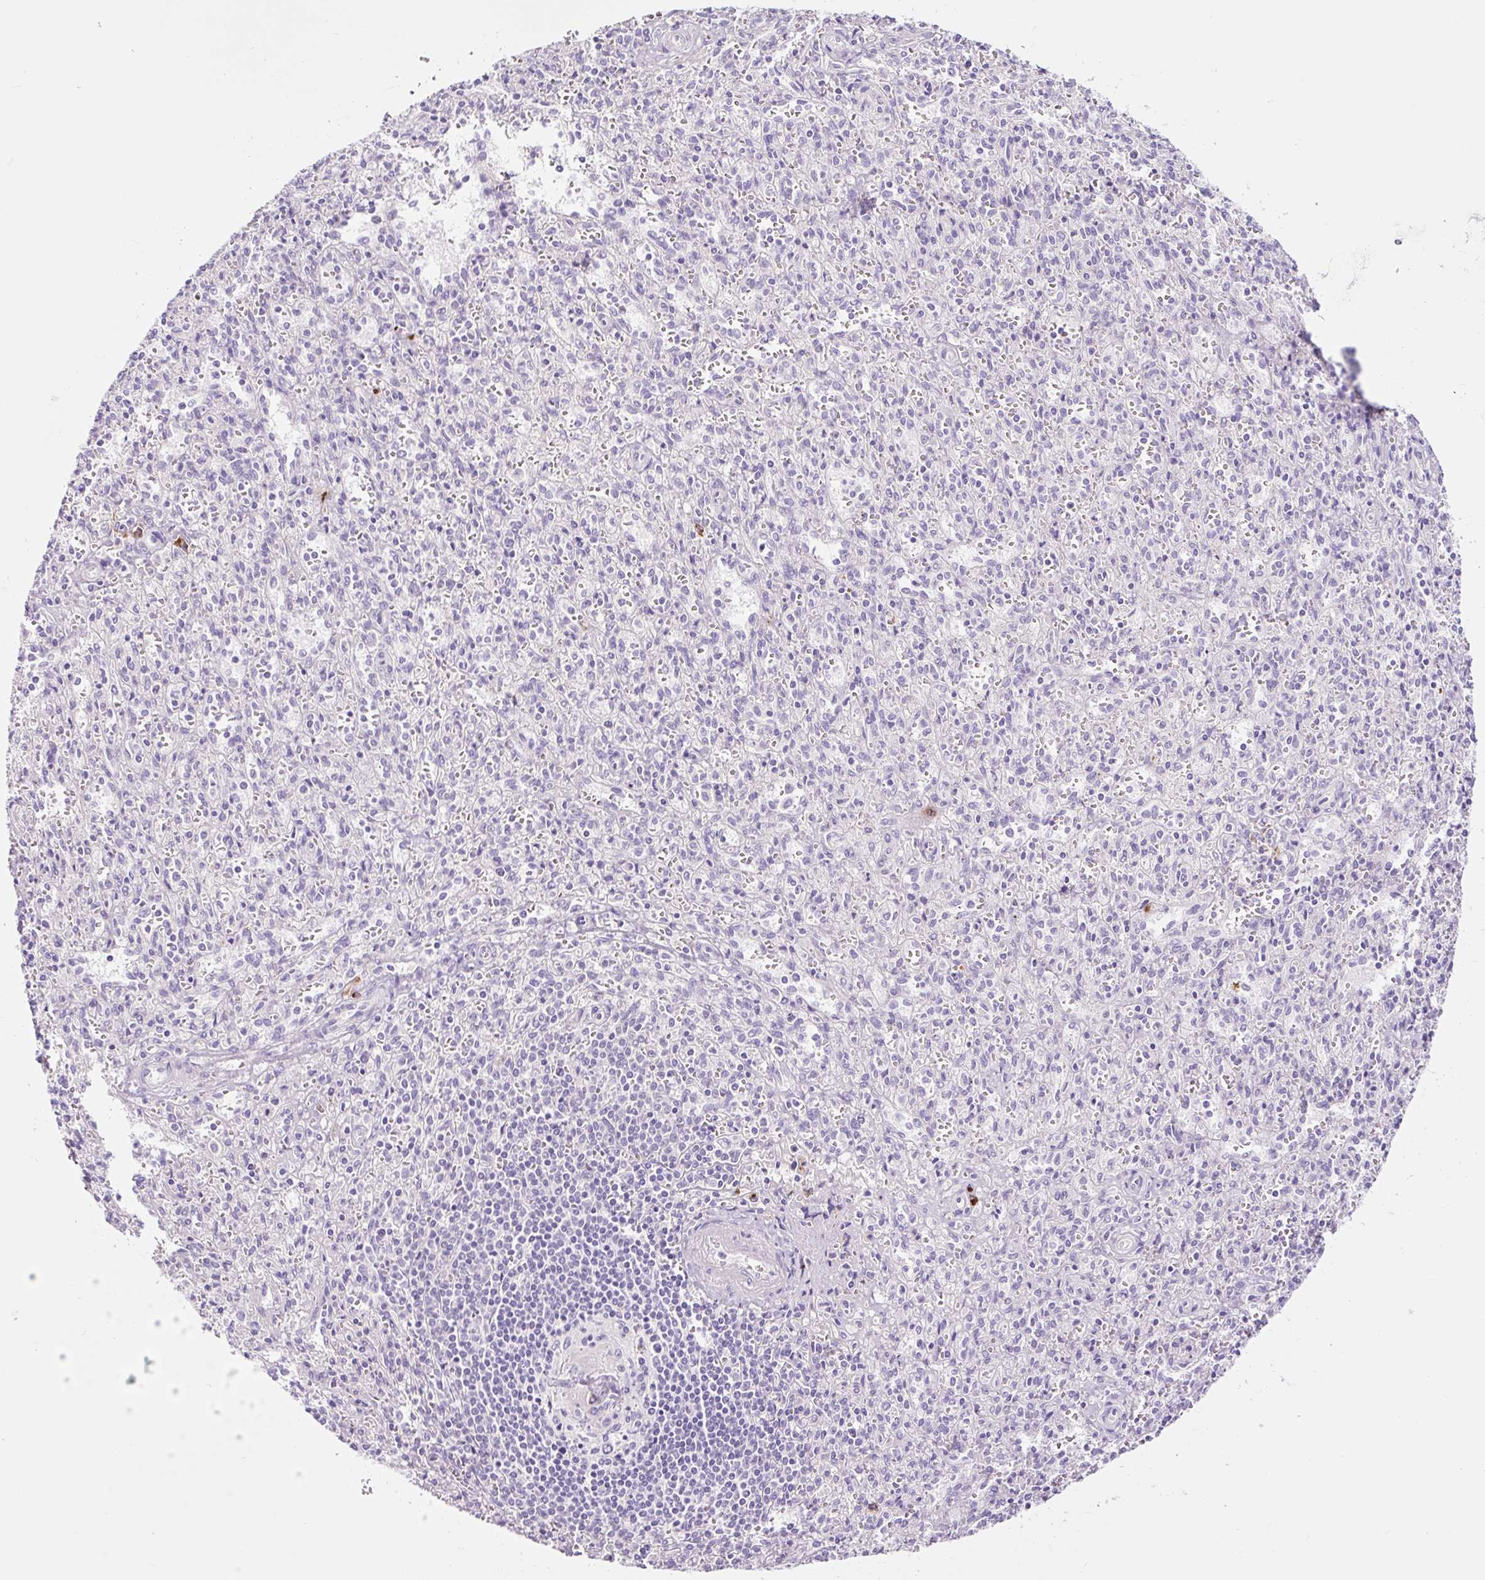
{"staining": {"intensity": "strong", "quantity": "<25%", "location": "cytoplasmic/membranous"}, "tissue": "spleen", "cell_type": "Cells in red pulp", "image_type": "normal", "snomed": [{"axis": "morphology", "description": "Normal tissue, NOS"}, {"axis": "topography", "description": "Spleen"}], "caption": "Immunohistochemical staining of unremarkable spleen reveals <25% levels of strong cytoplasmic/membranous protein staining in about <25% of cells in red pulp.", "gene": "RNF212B", "patient": {"sex": "female", "age": 26}}